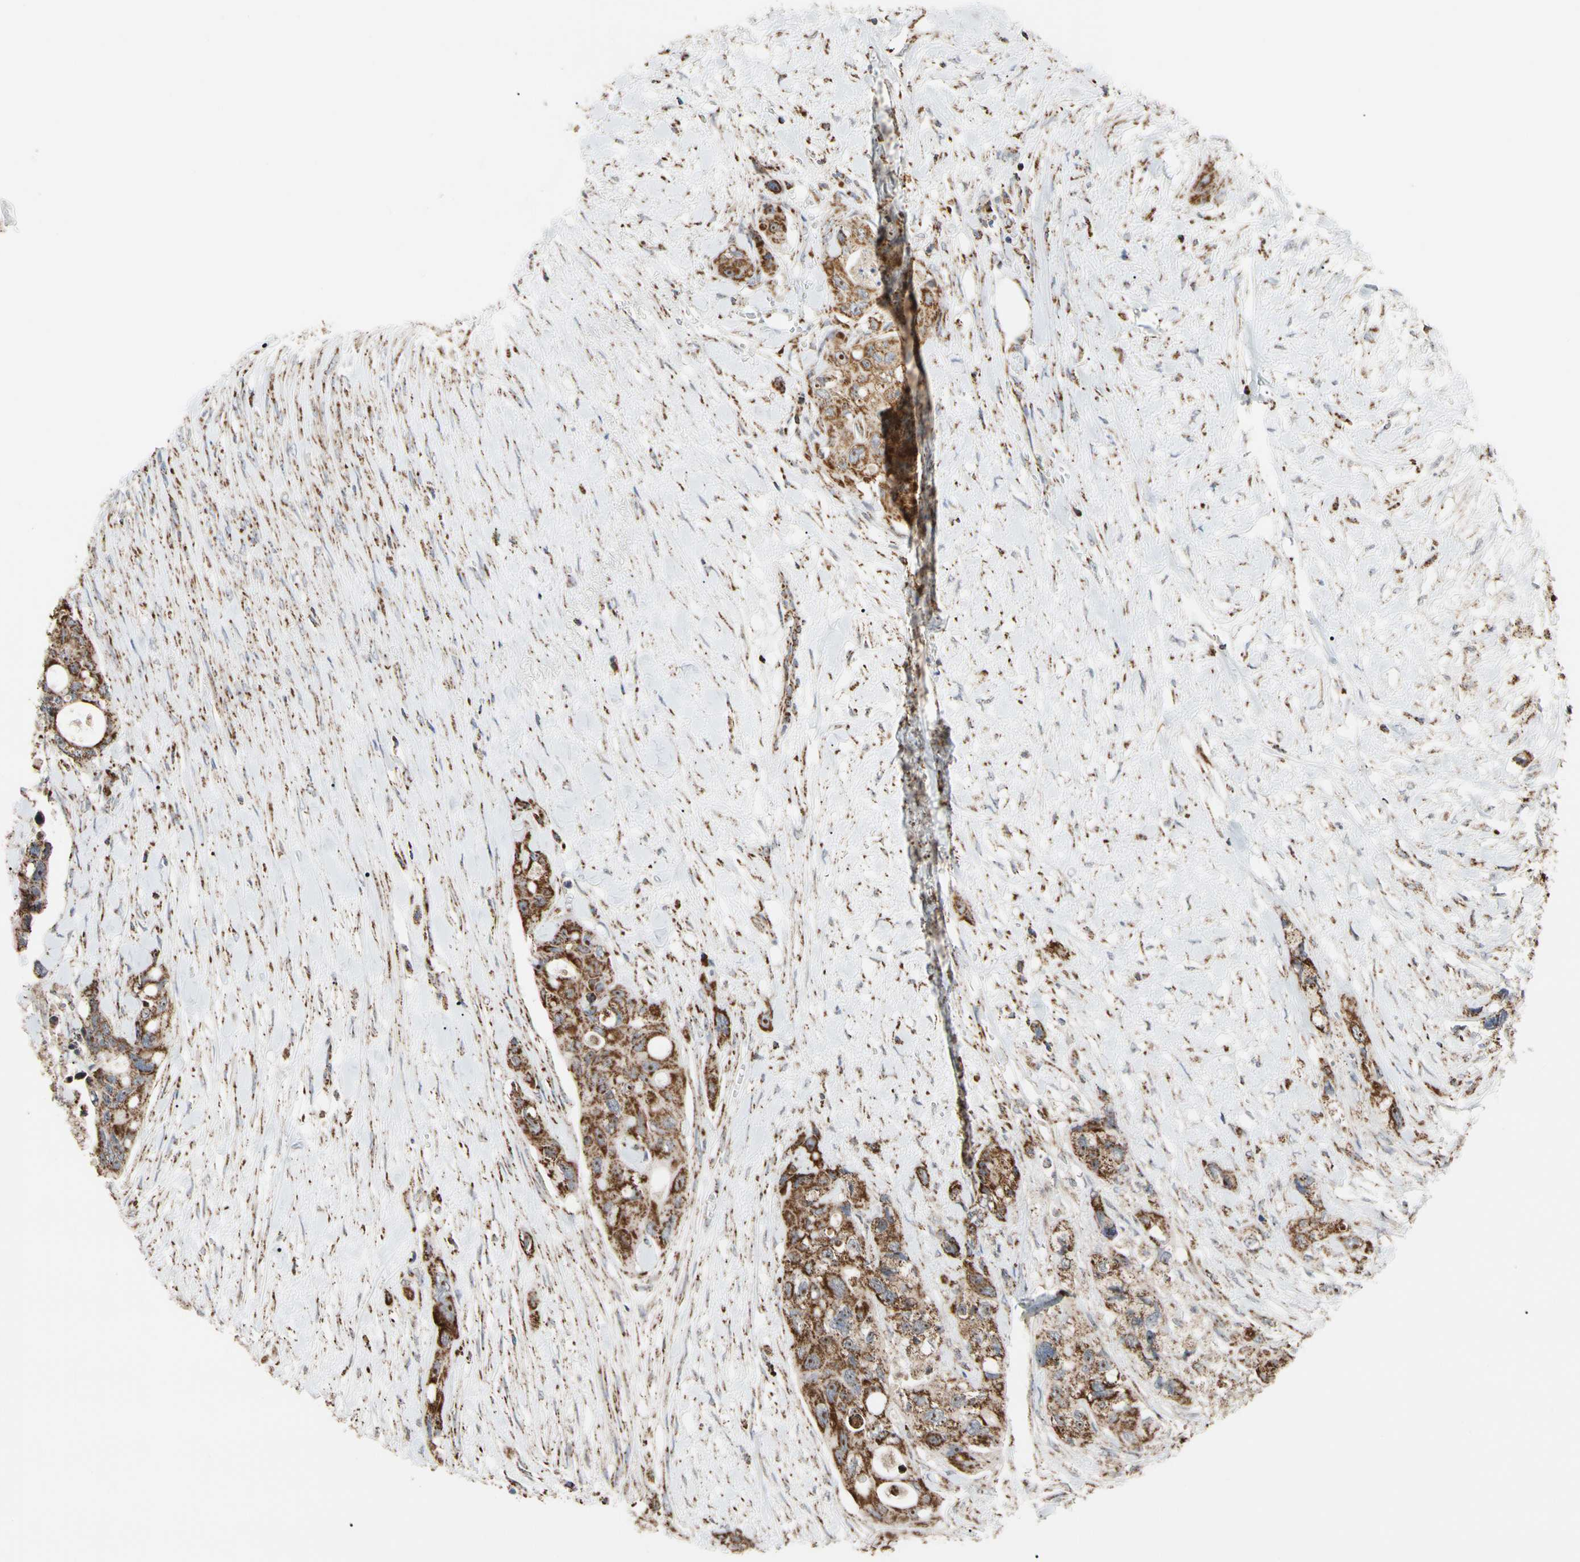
{"staining": {"intensity": "strong", "quantity": ">75%", "location": "cytoplasmic/membranous"}, "tissue": "colorectal cancer", "cell_type": "Tumor cells", "image_type": "cancer", "snomed": [{"axis": "morphology", "description": "Adenocarcinoma, NOS"}, {"axis": "topography", "description": "Colon"}], "caption": "Colorectal adenocarcinoma tissue shows strong cytoplasmic/membranous positivity in about >75% of tumor cells", "gene": "FAM110B", "patient": {"sex": "female", "age": 57}}